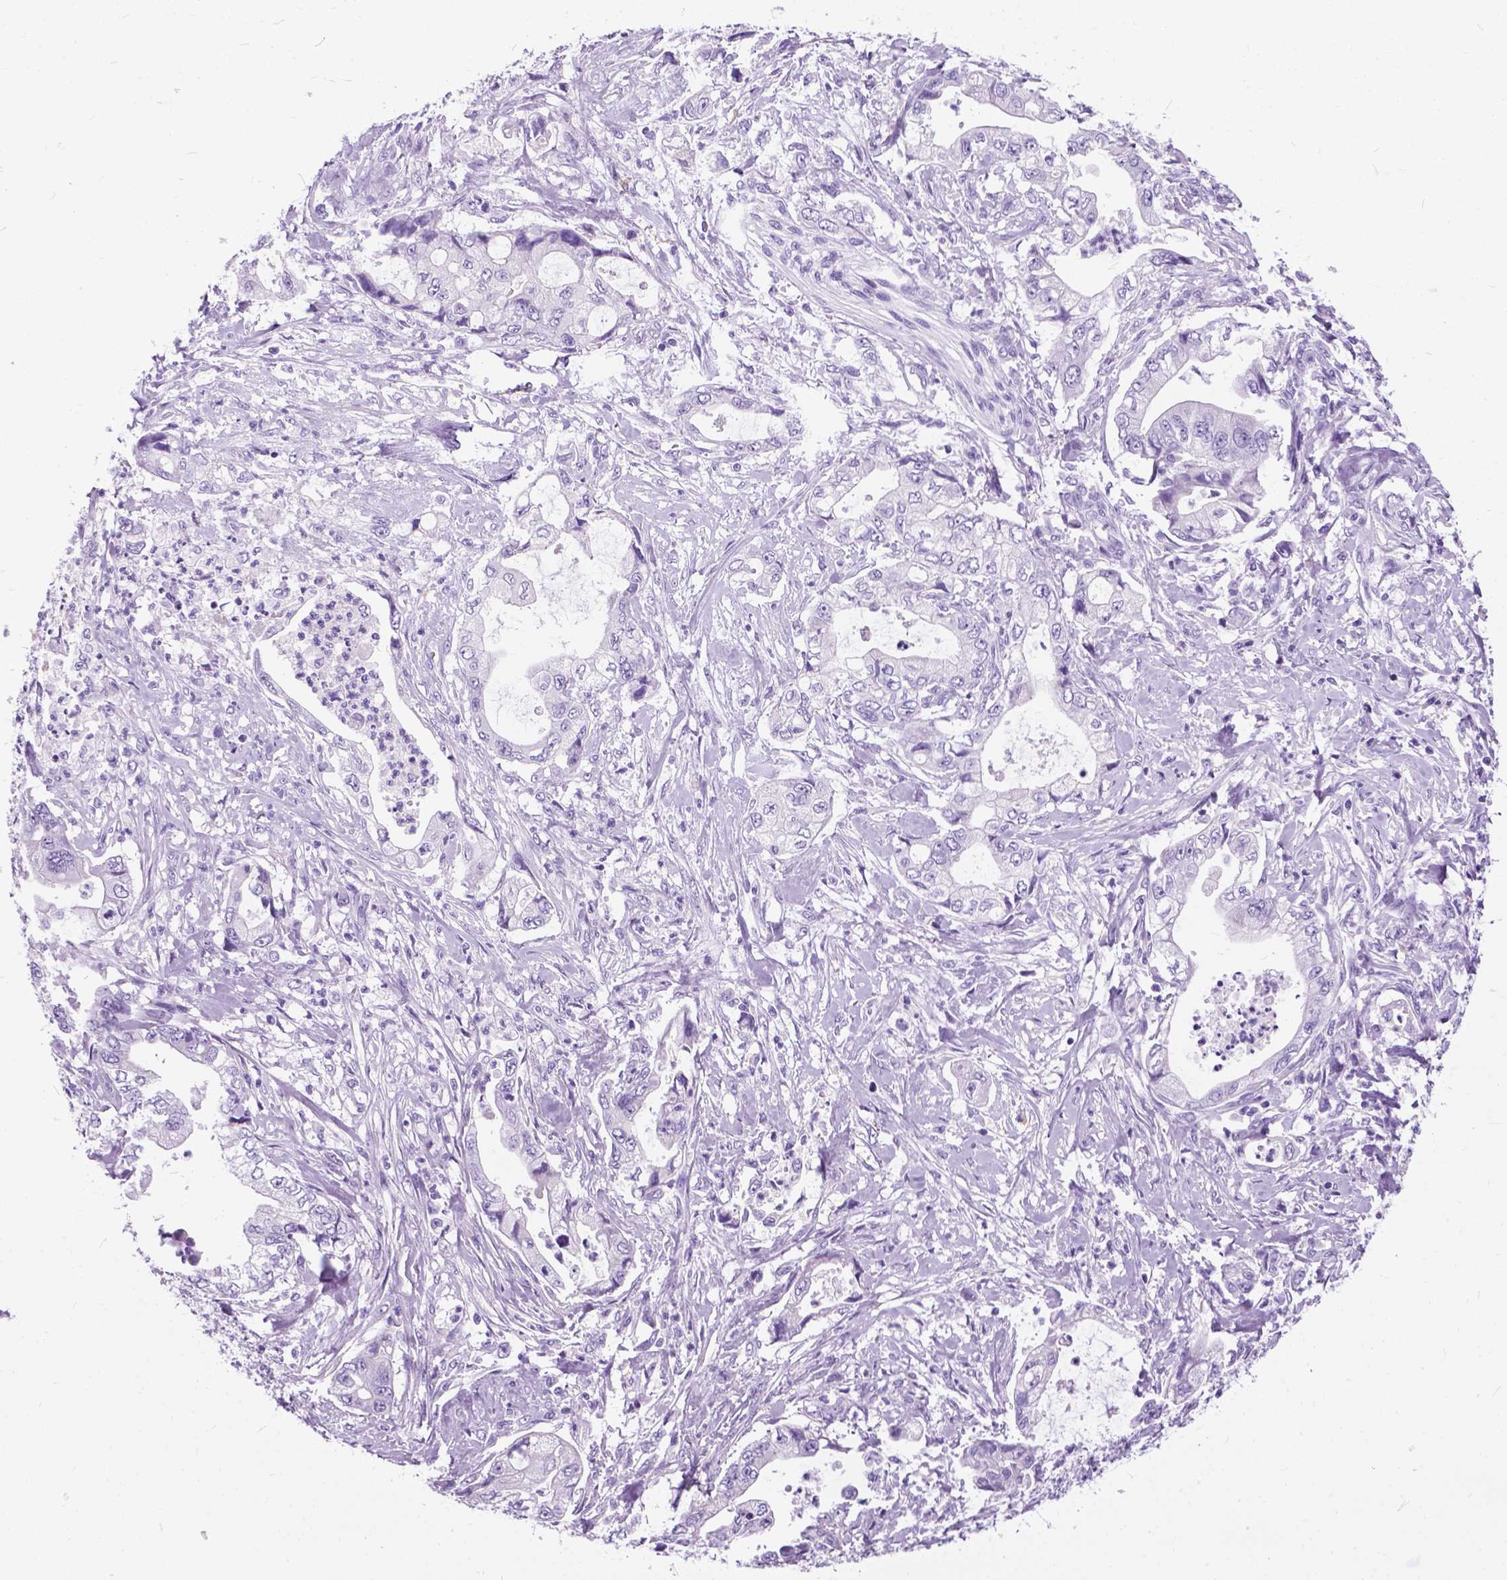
{"staining": {"intensity": "negative", "quantity": "none", "location": "none"}, "tissue": "stomach cancer", "cell_type": "Tumor cells", "image_type": "cancer", "snomed": [{"axis": "morphology", "description": "Adenocarcinoma, NOS"}, {"axis": "topography", "description": "Pancreas"}, {"axis": "topography", "description": "Stomach, upper"}], "caption": "Tumor cells are negative for protein expression in human adenocarcinoma (stomach).", "gene": "BSND", "patient": {"sex": "male", "age": 77}}